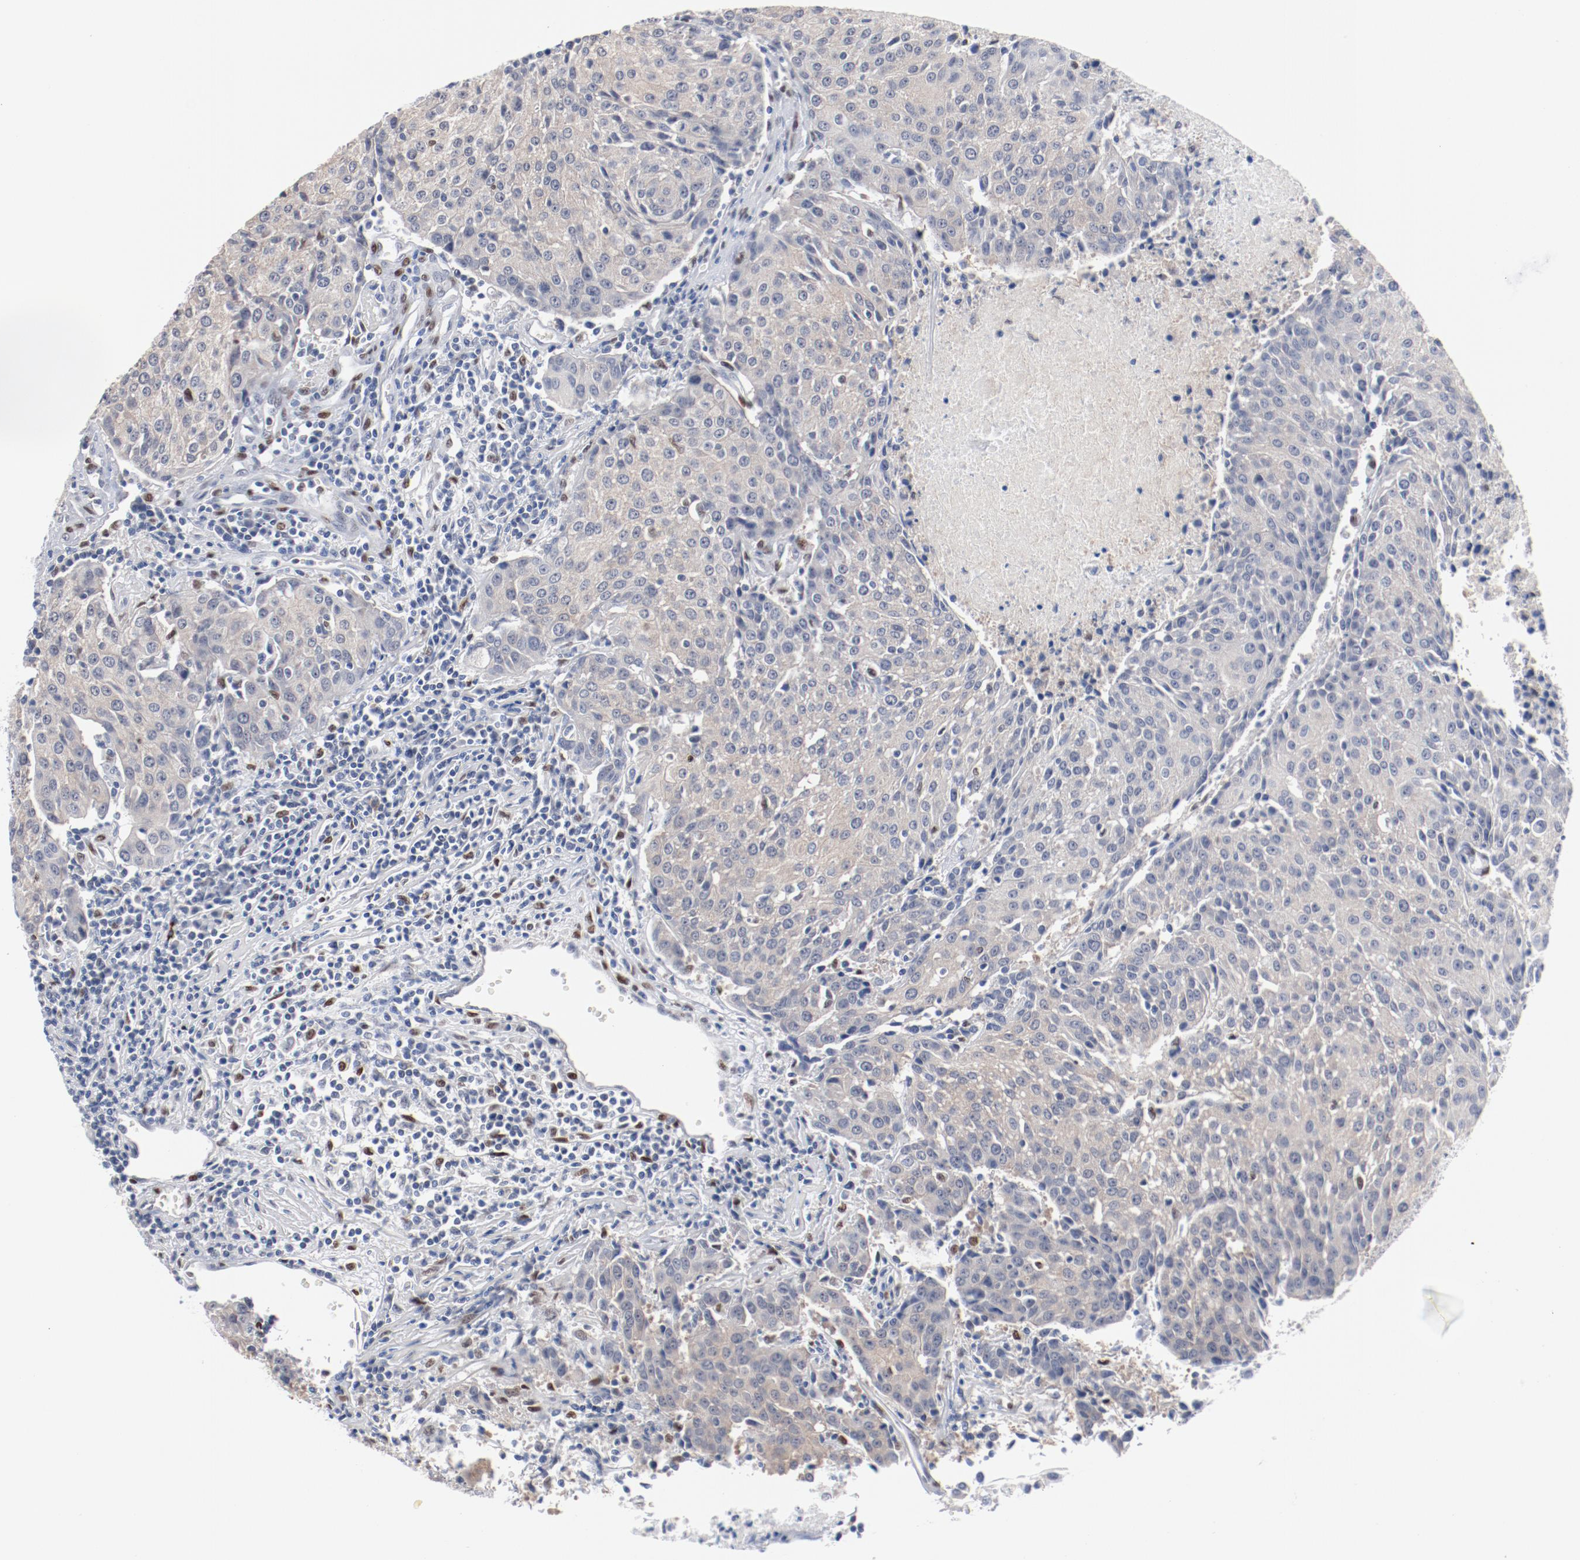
{"staining": {"intensity": "negative", "quantity": "none", "location": "none"}, "tissue": "urothelial cancer", "cell_type": "Tumor cells", "image_type": "cancer", "snomed": [{"axis": "morphology", "description": "Urothelial carcinoma, High grade"}, {"axis": "topography", "description": "Urinary bladder"}], "caption": "Histopathology image shows no protein positivity in tumor cells of urothelial carcinoma (high-grade) tissue.", "gene": "ZEB2", "patient": {"sex": "female", "age": 85}}